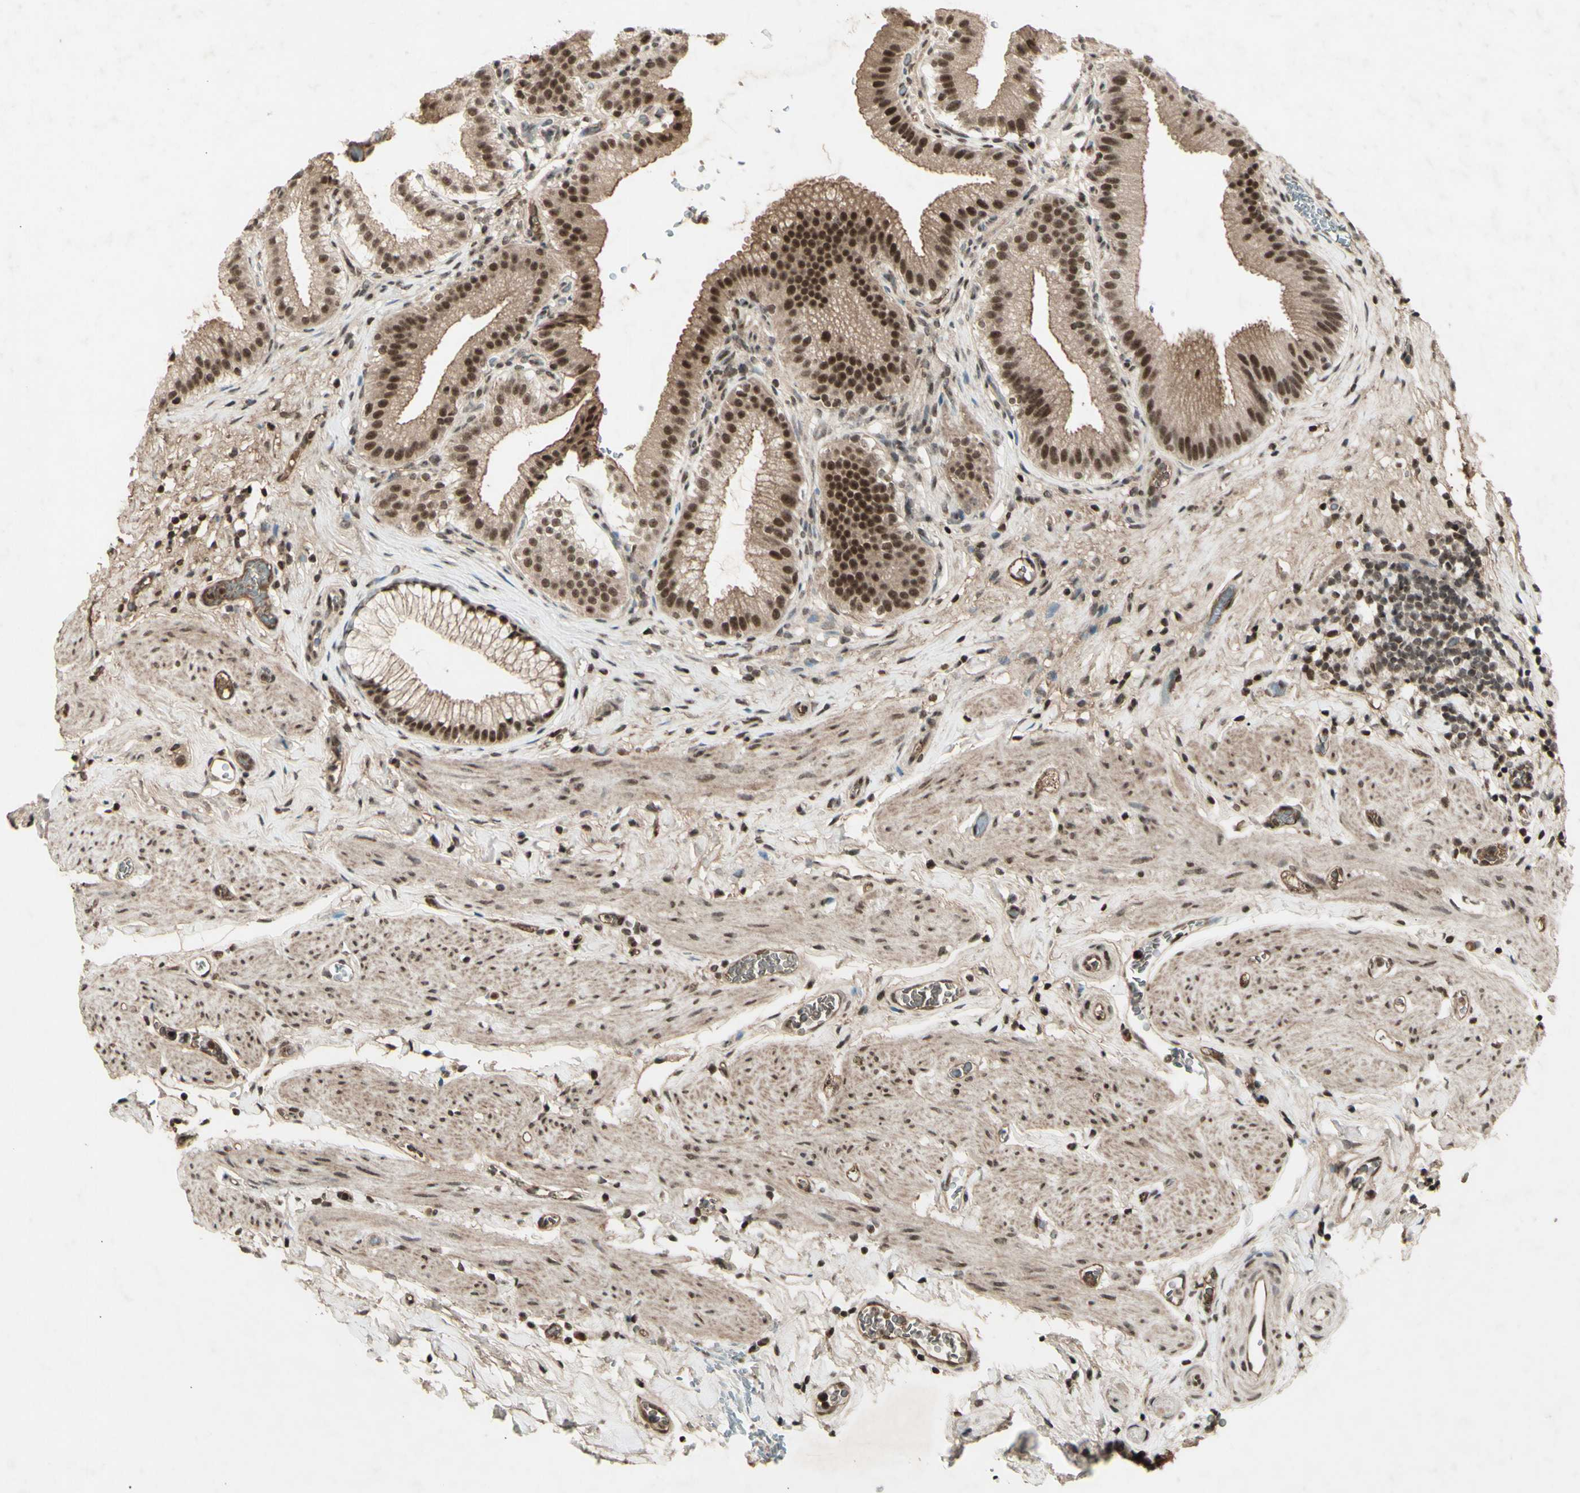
{"staining": {"intensity": "moderate", "quantity": ">75%", "location": "cytoplasmic/membranous,nuclear"}, "tissue": "gallbladder", "cell_type": "Glandular cells", "image_type": "normal", "snomed": [{"axis": "morphology", "description": "Normal tissue, NOS"}, {"axis": "topography", "description": "Gallbladder"}], "caption": "This photomicrograph exhibits normal gallbladder stained with immunohistochemistry (IHC) to label a protein in brown. The cytoplasmic/membranous,nuclear of glandular cells show moderate positivity for the protein. Nuclei are counter-stained blue.", "gene": "SNW1", "patient": {"sex": "male", "age": 54}}